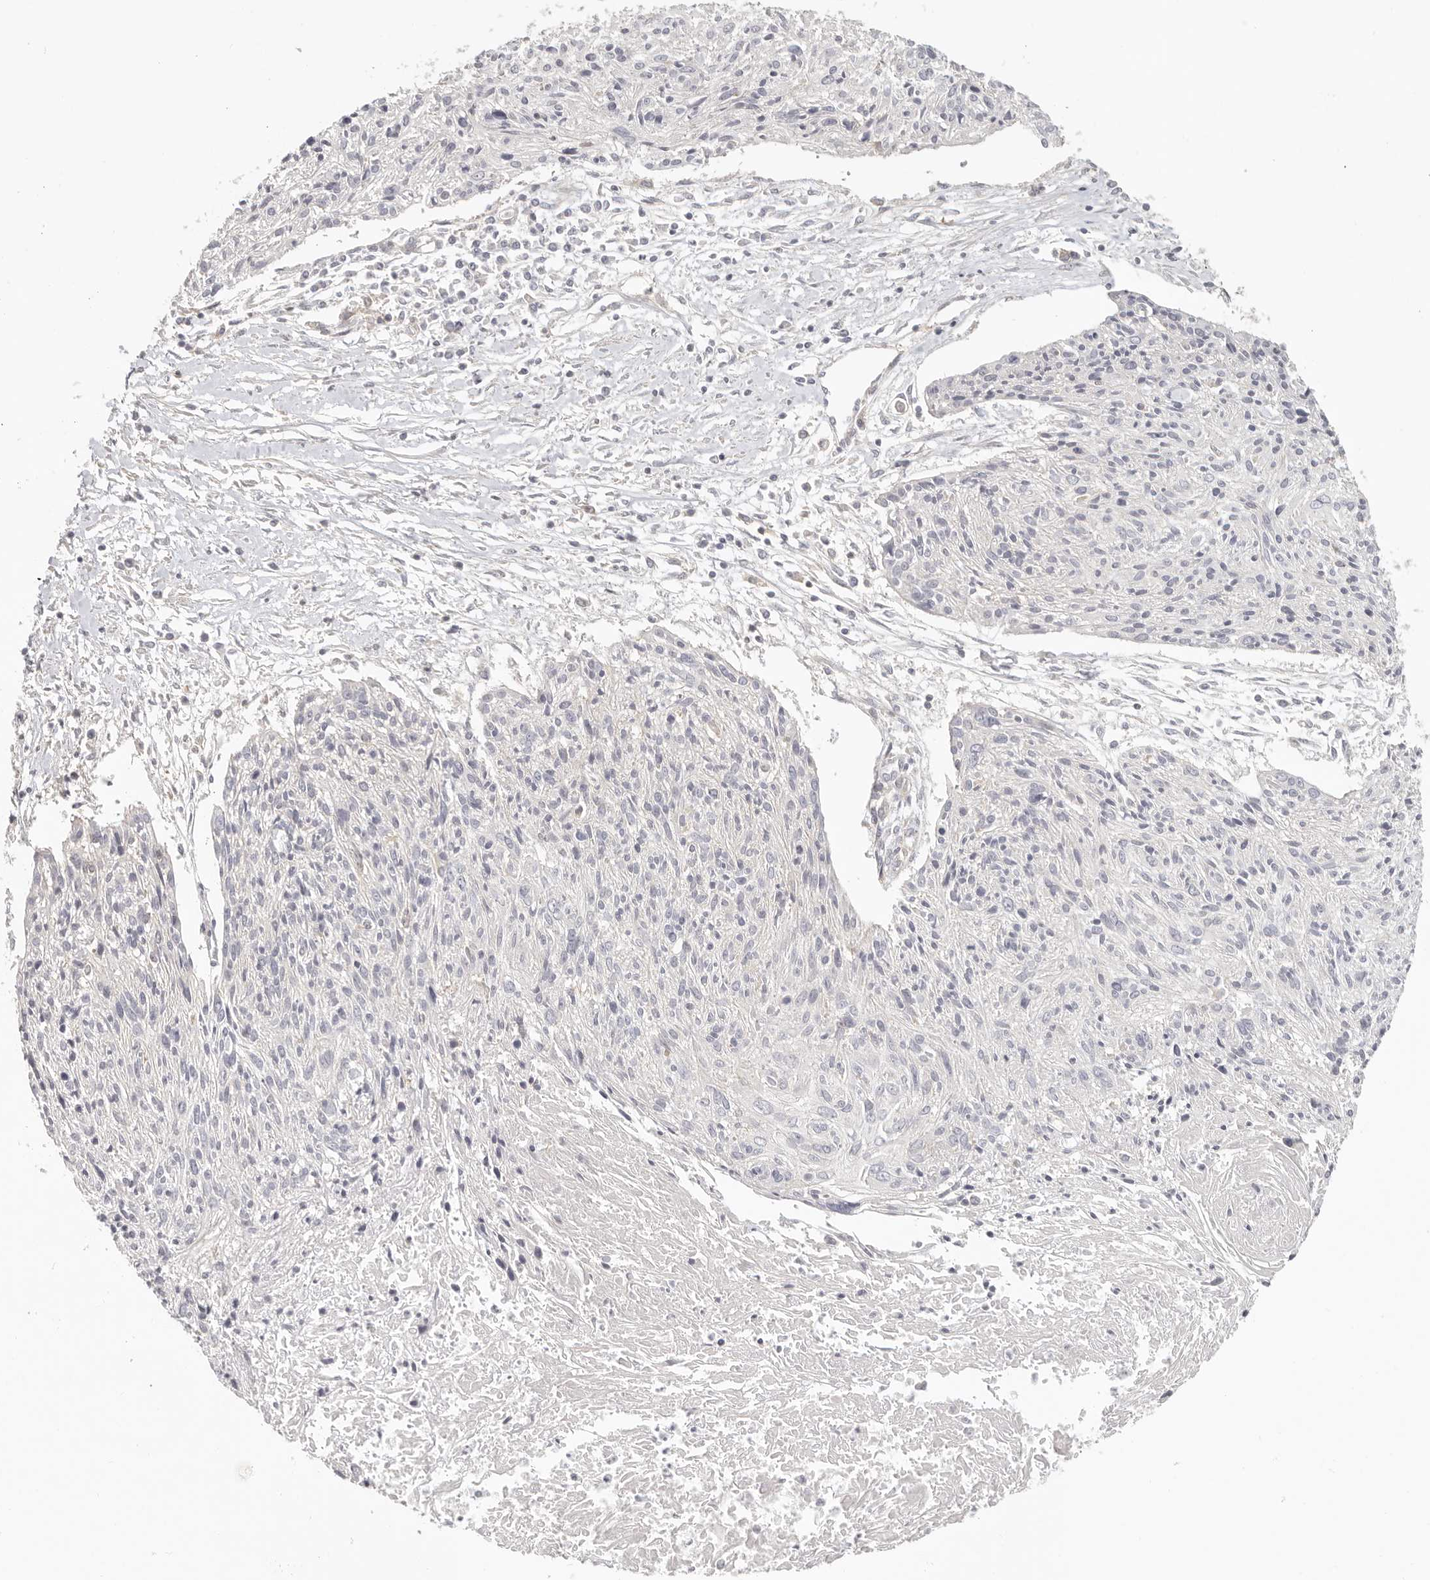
{"staining": {"intensity": "negative", "quantity": "none", "location": "none"}, "tissue": "cervical cancer", "cell_type": "Tumor cells", "image_type": "cancer", "snomed": [{"axis": "morphology", "description": "Squamous cell carcinoma, NOS"}, {"axis": "topography", "description": "Cervix"}], "caption": "IHC image of neoplastic tissue: human cervical cancer (squamous cell carcinoma) stained with DAB shows no significant protein positivity in tumor cells.", "gene": "ANXA9", "patient": {"sex": "female", "age": 51}}